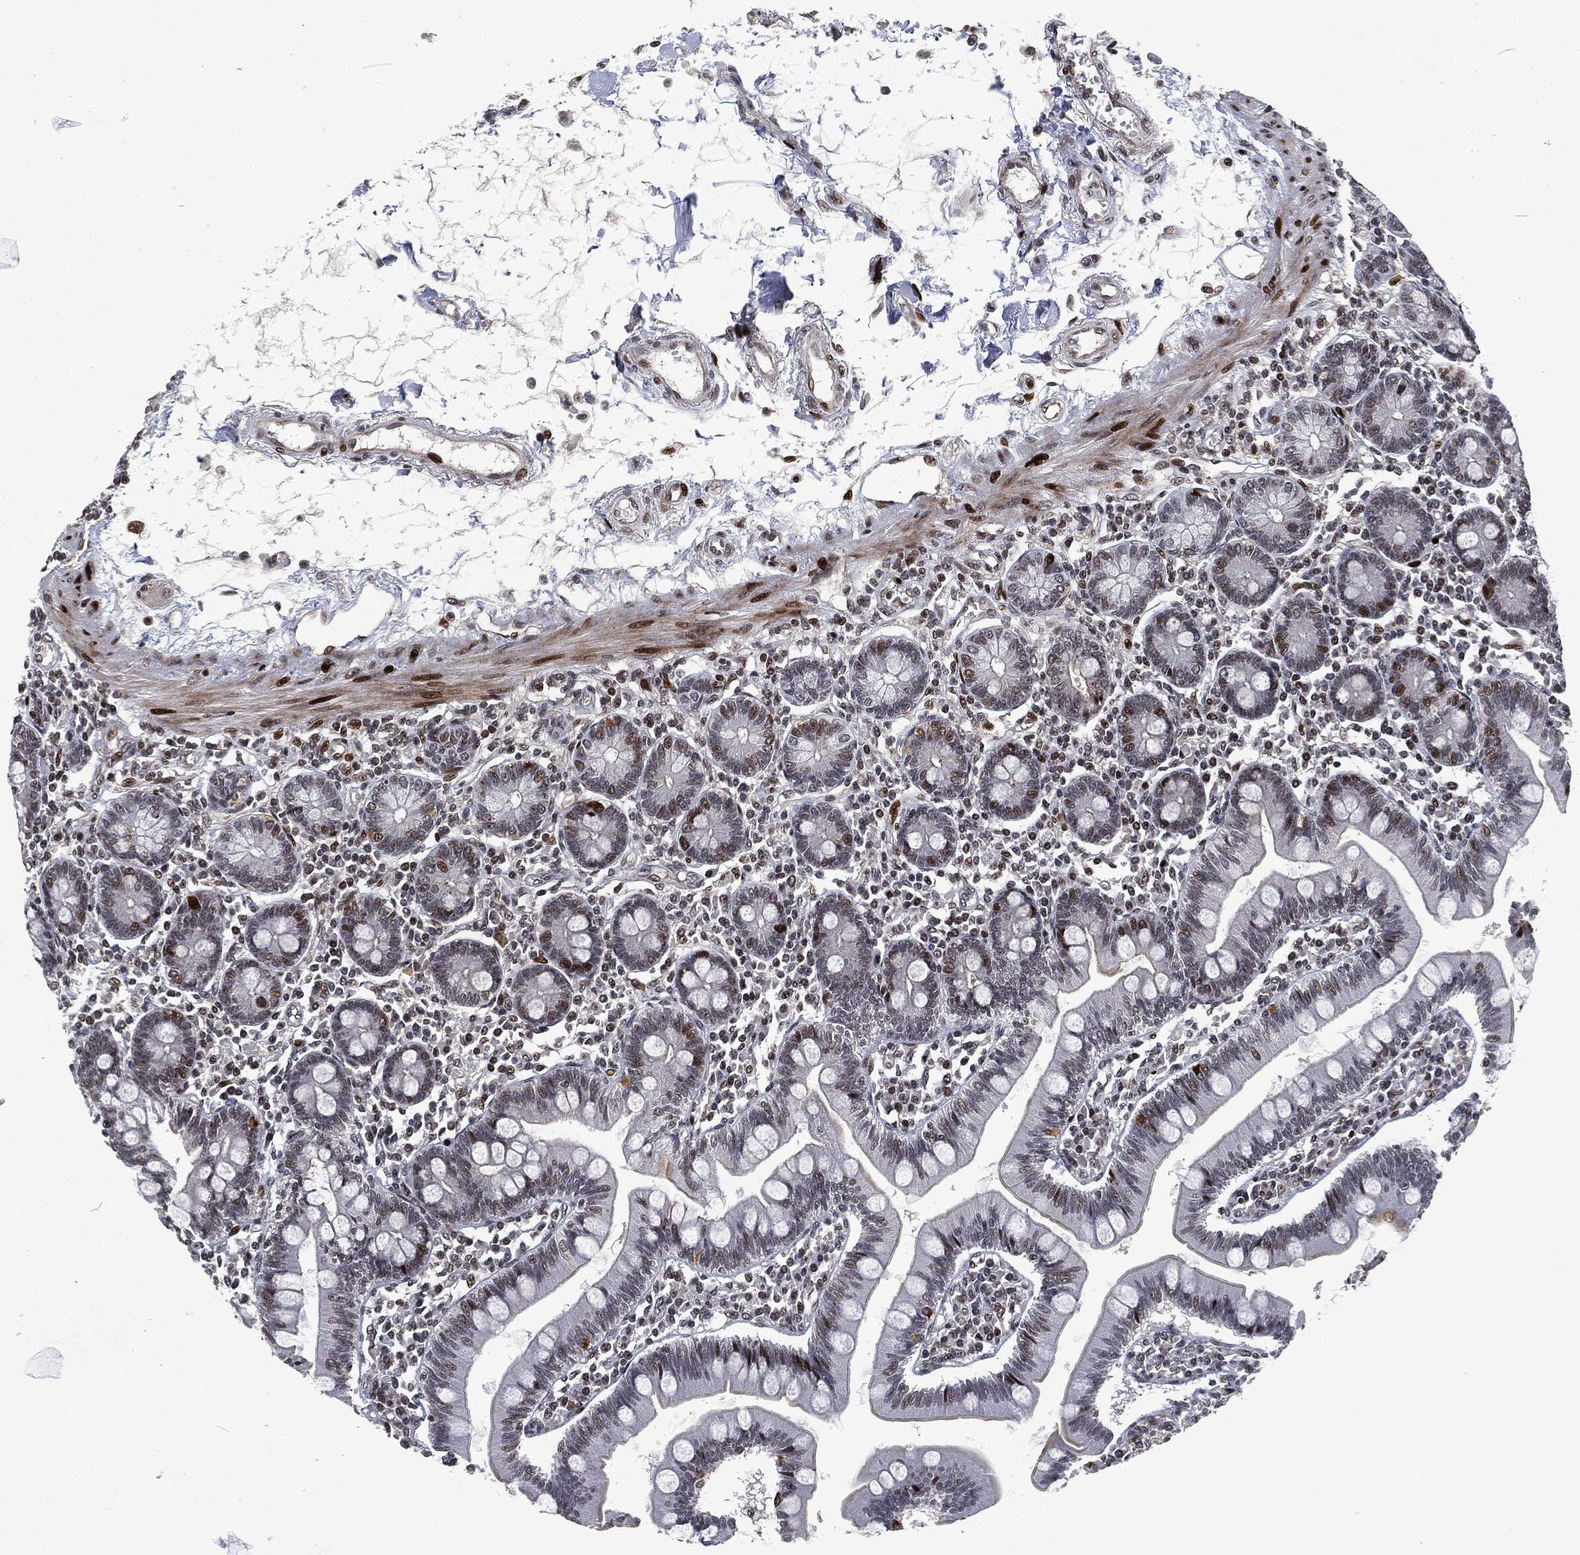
{"staining": {"intensity": "moderate", "quantity": "<25%", "location": "nuclear"}, "tissue": "small intestine", "cell_type": "Glandular cells", "image_type": "normal", "snomed": [{"axis": "morphology", "description": "Normal tissue, NOS"}, {"axis": "topography", "description": "Small intestine"}], "caption": "High-magnification brightfield microscopy of benign small intestine stained with DAB (3,3'-diaminobenzidine) (brown) and counterstained with hematoxylin (blue). glandular cells exhibit moderate nuclear positivity is present in approximately<25% of cells. Immunohistochemistry (ihc) stains the protein in brown and the nuclei are stained blue.", "gene": "EGFR", "patient": {"sex": "male", "age": 88}}